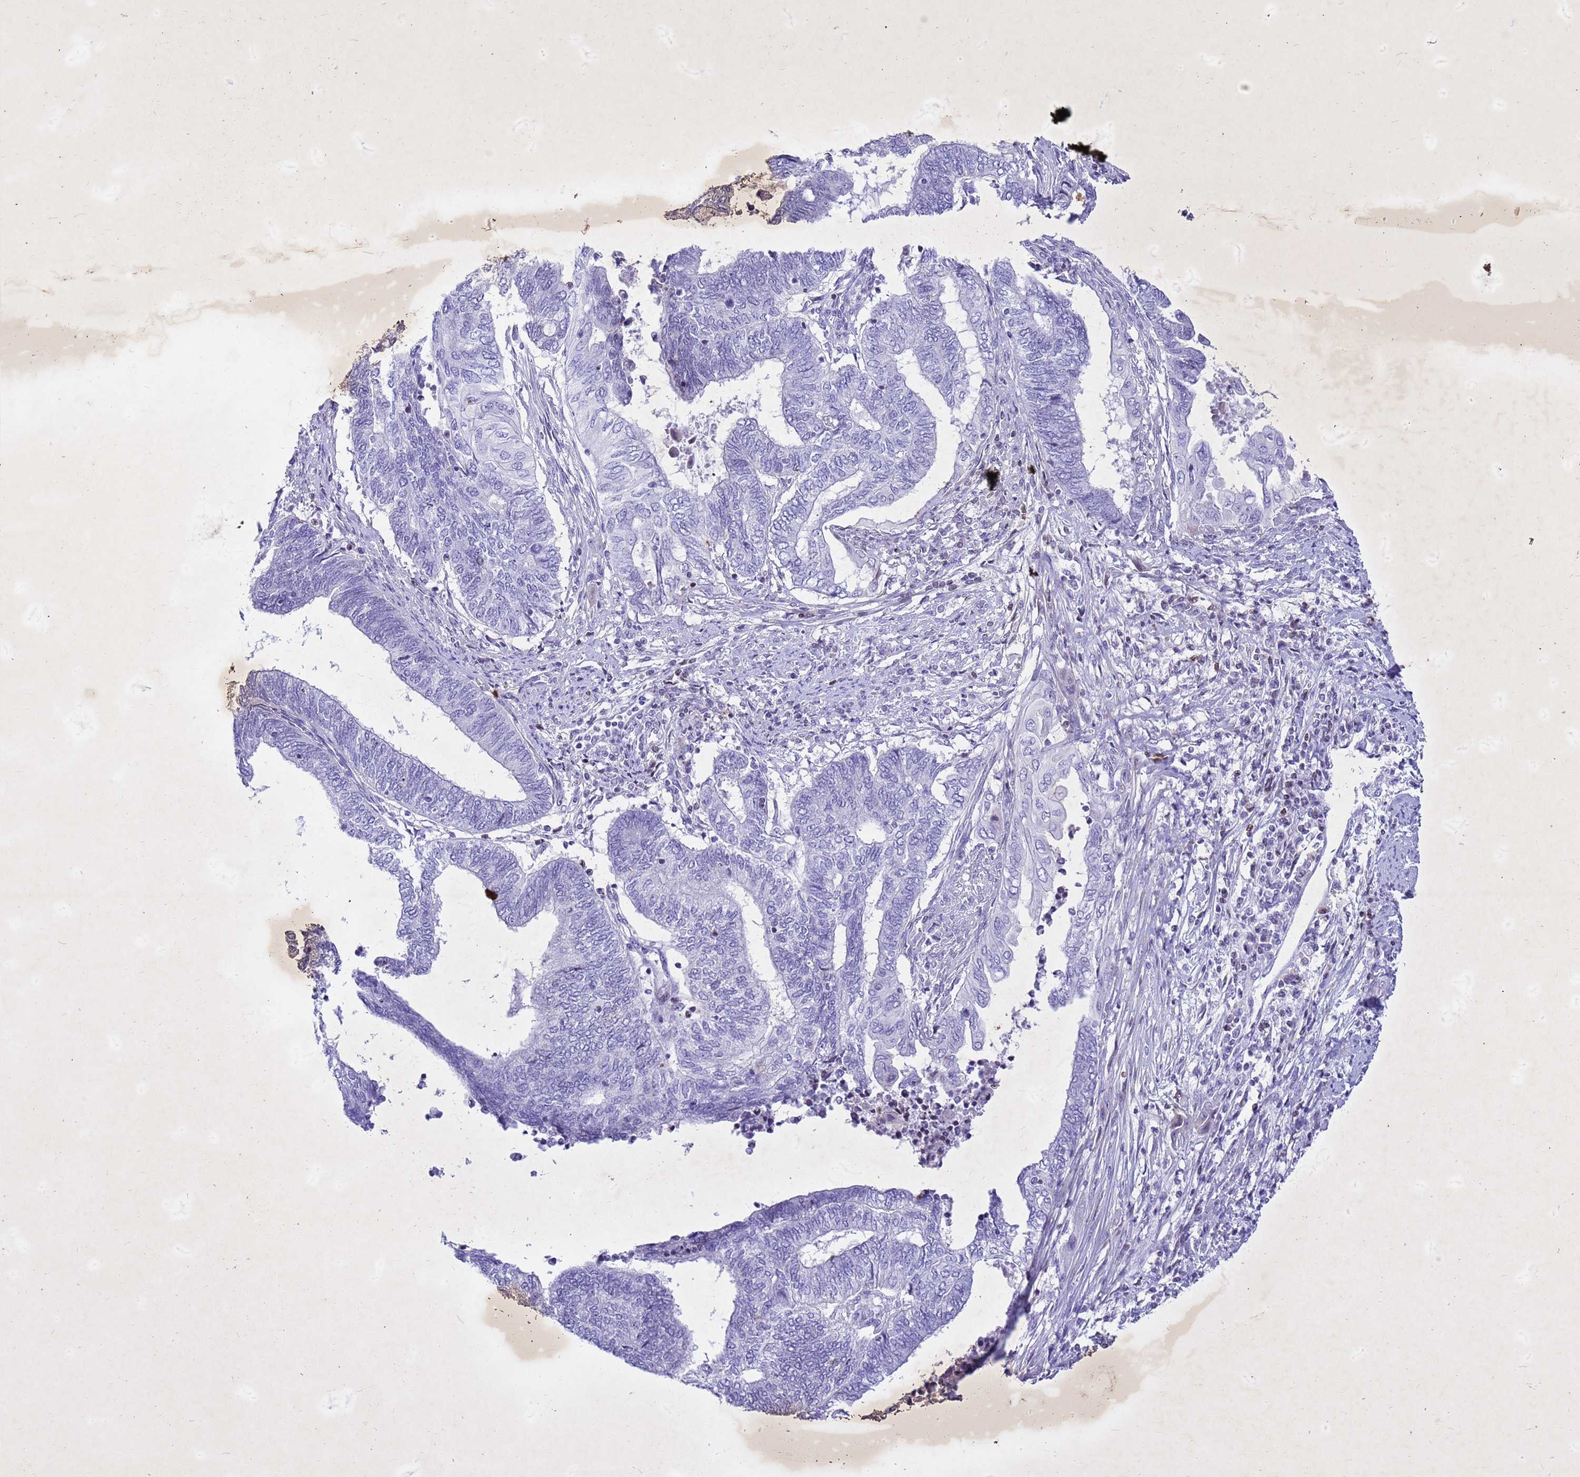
{"staining": {"intensity": "negative", "quantity": "none", "location": "none"}, "tissue": "endometrial cancer", "cell_type": "Tumor cells", "image_type": "cancer", "snomed": [{"axis": "morphology", "description": "Adenocarcinoma, NOS"}, {"axis": "topography", "description": "Uterus"}, {"axis": "topography", "description": "Endometrium"}], "caption": "This histopathology image is of endometrial adenocarcinoma stained with immunohistochemistry to label a protein in brown with the nuclei are counter-stained blue. There is no staining in tumor cells.", "gene": "COPS9", "patient": {"sex": "female", "age": 70}}